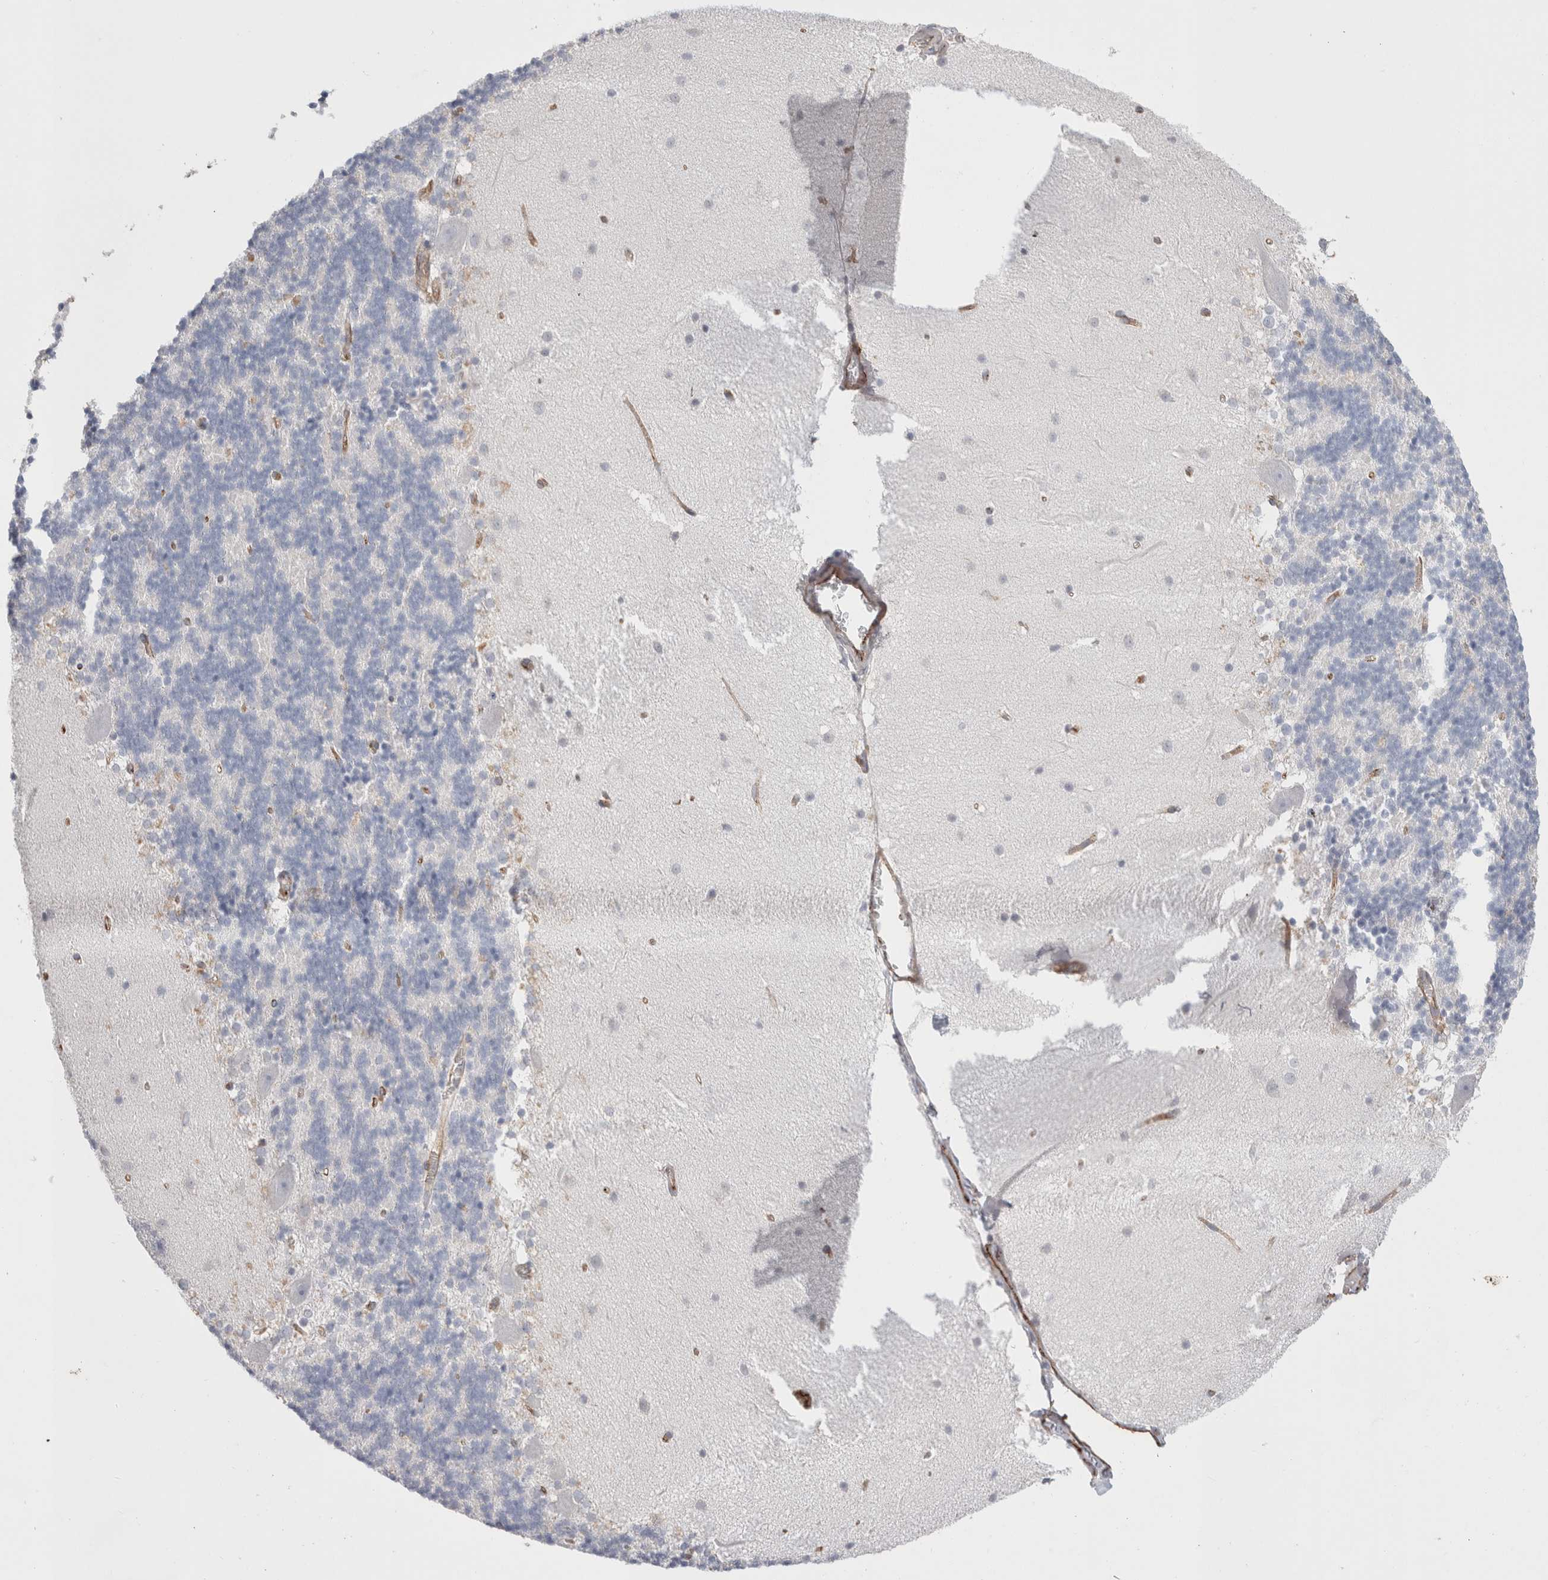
{"staining": {"intensity": "negative", "quantity": "none", "location": "none"}, "tissue": "cerebellum", "cell_type": "Cells in granular layer", "image_type": "normal", "snomed": [{"axis": "morphology", "description": "Normal tissue, NOS"}, {"axis": "topography", "description": "Cerebellum"}], "caption": "IHC histopathology image of normal cerebellum: human cerebellum stained with DAB (3,3'-diaminobenzidine) demonstrates no significant protein expression in cells in granular layer.", "gene": "CNPY4", "patient": {"sex": "female", "age": 19}}